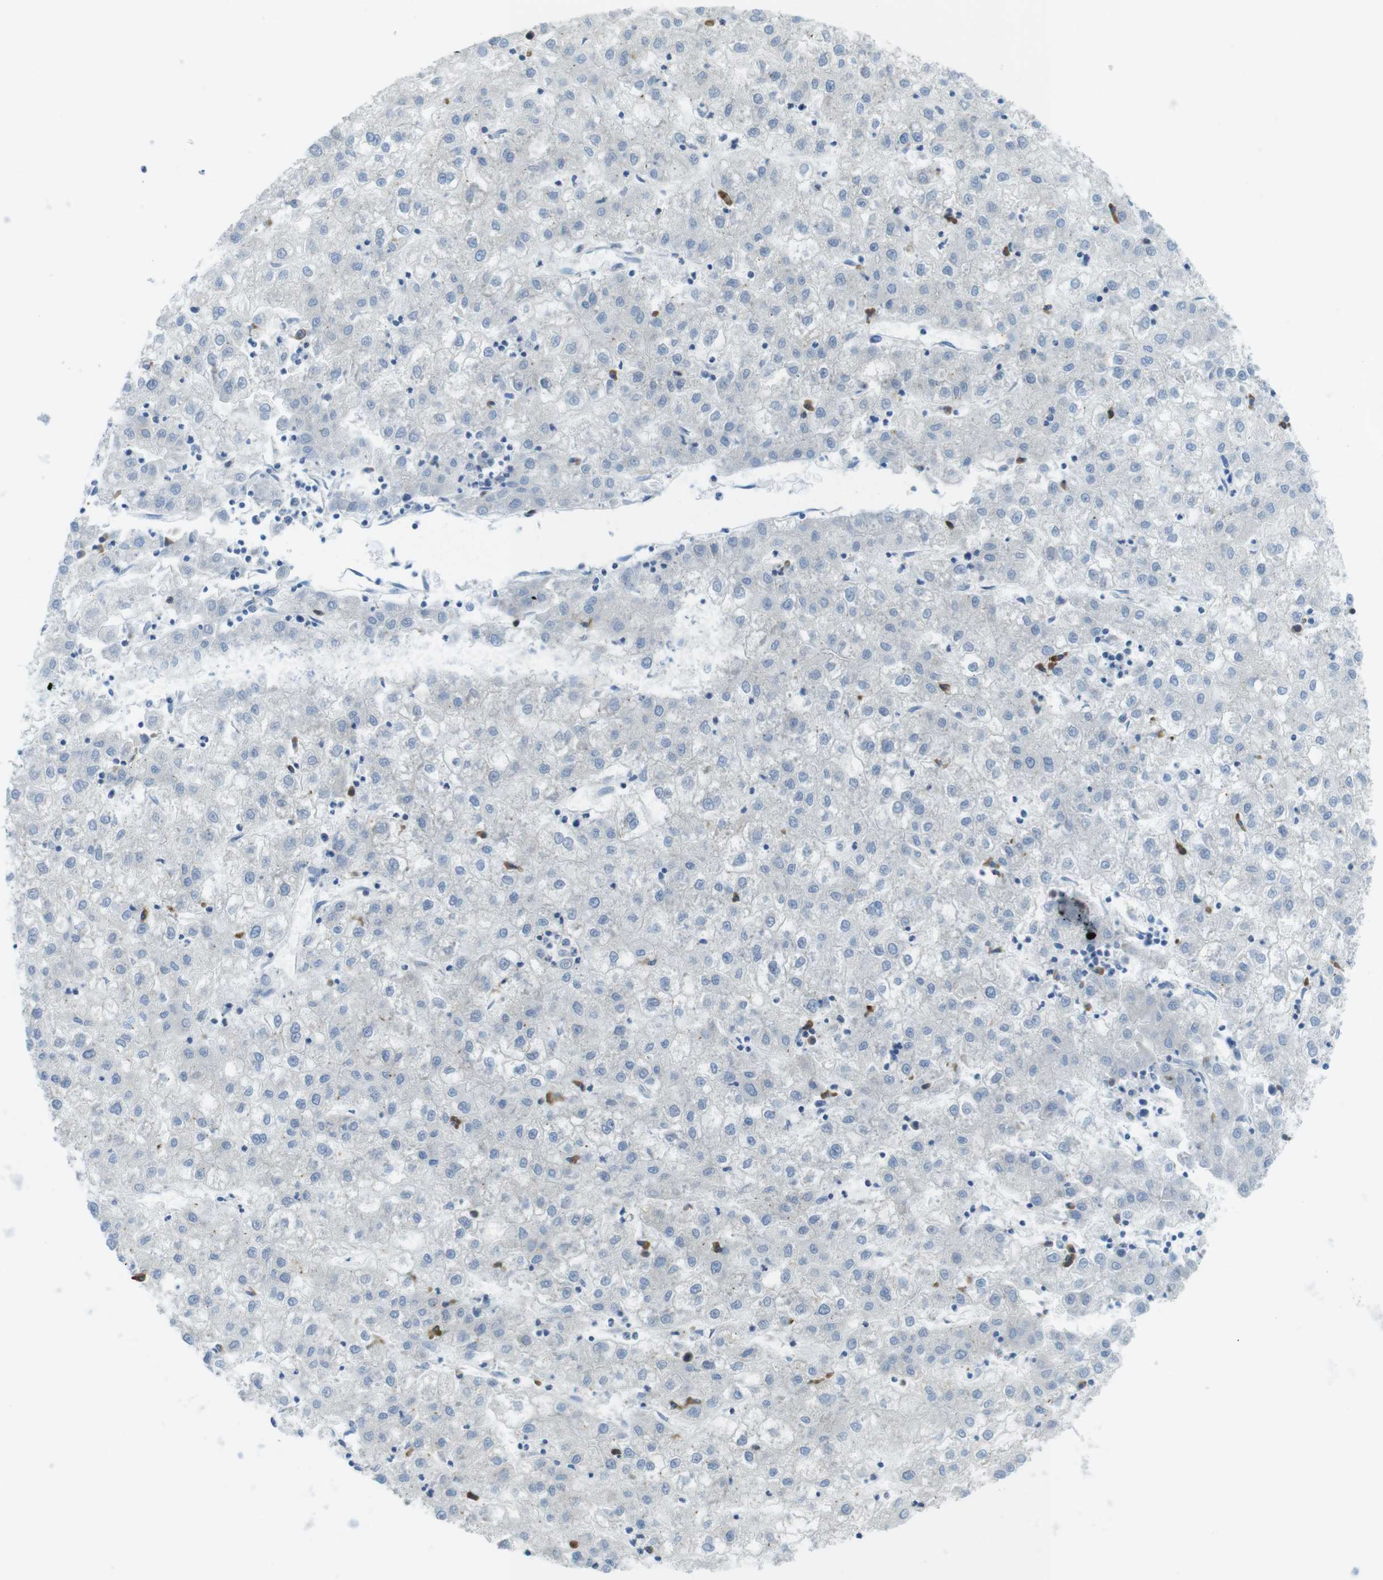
{"staining": {"intensity": "negative", "quantity": "none", "location": "none"}, "tissue": "liver cancer", "cell_type": "Tumor cells", "image_type": "cancer", "snomed": [{"axis": "morphology", "description": "Carcinoma, Hepatocellular, NOS"}, {"axis": "topography", "description": "Liver"}], "caption": "Protein analysis of liver hepatocellular carcinoma displays no significant staining in tumor cells. (DAB immunohistochemistry (IHC), high magnification).", "gene": "CLPTM1L", "patient": {"sex": "male", "age": 72}}